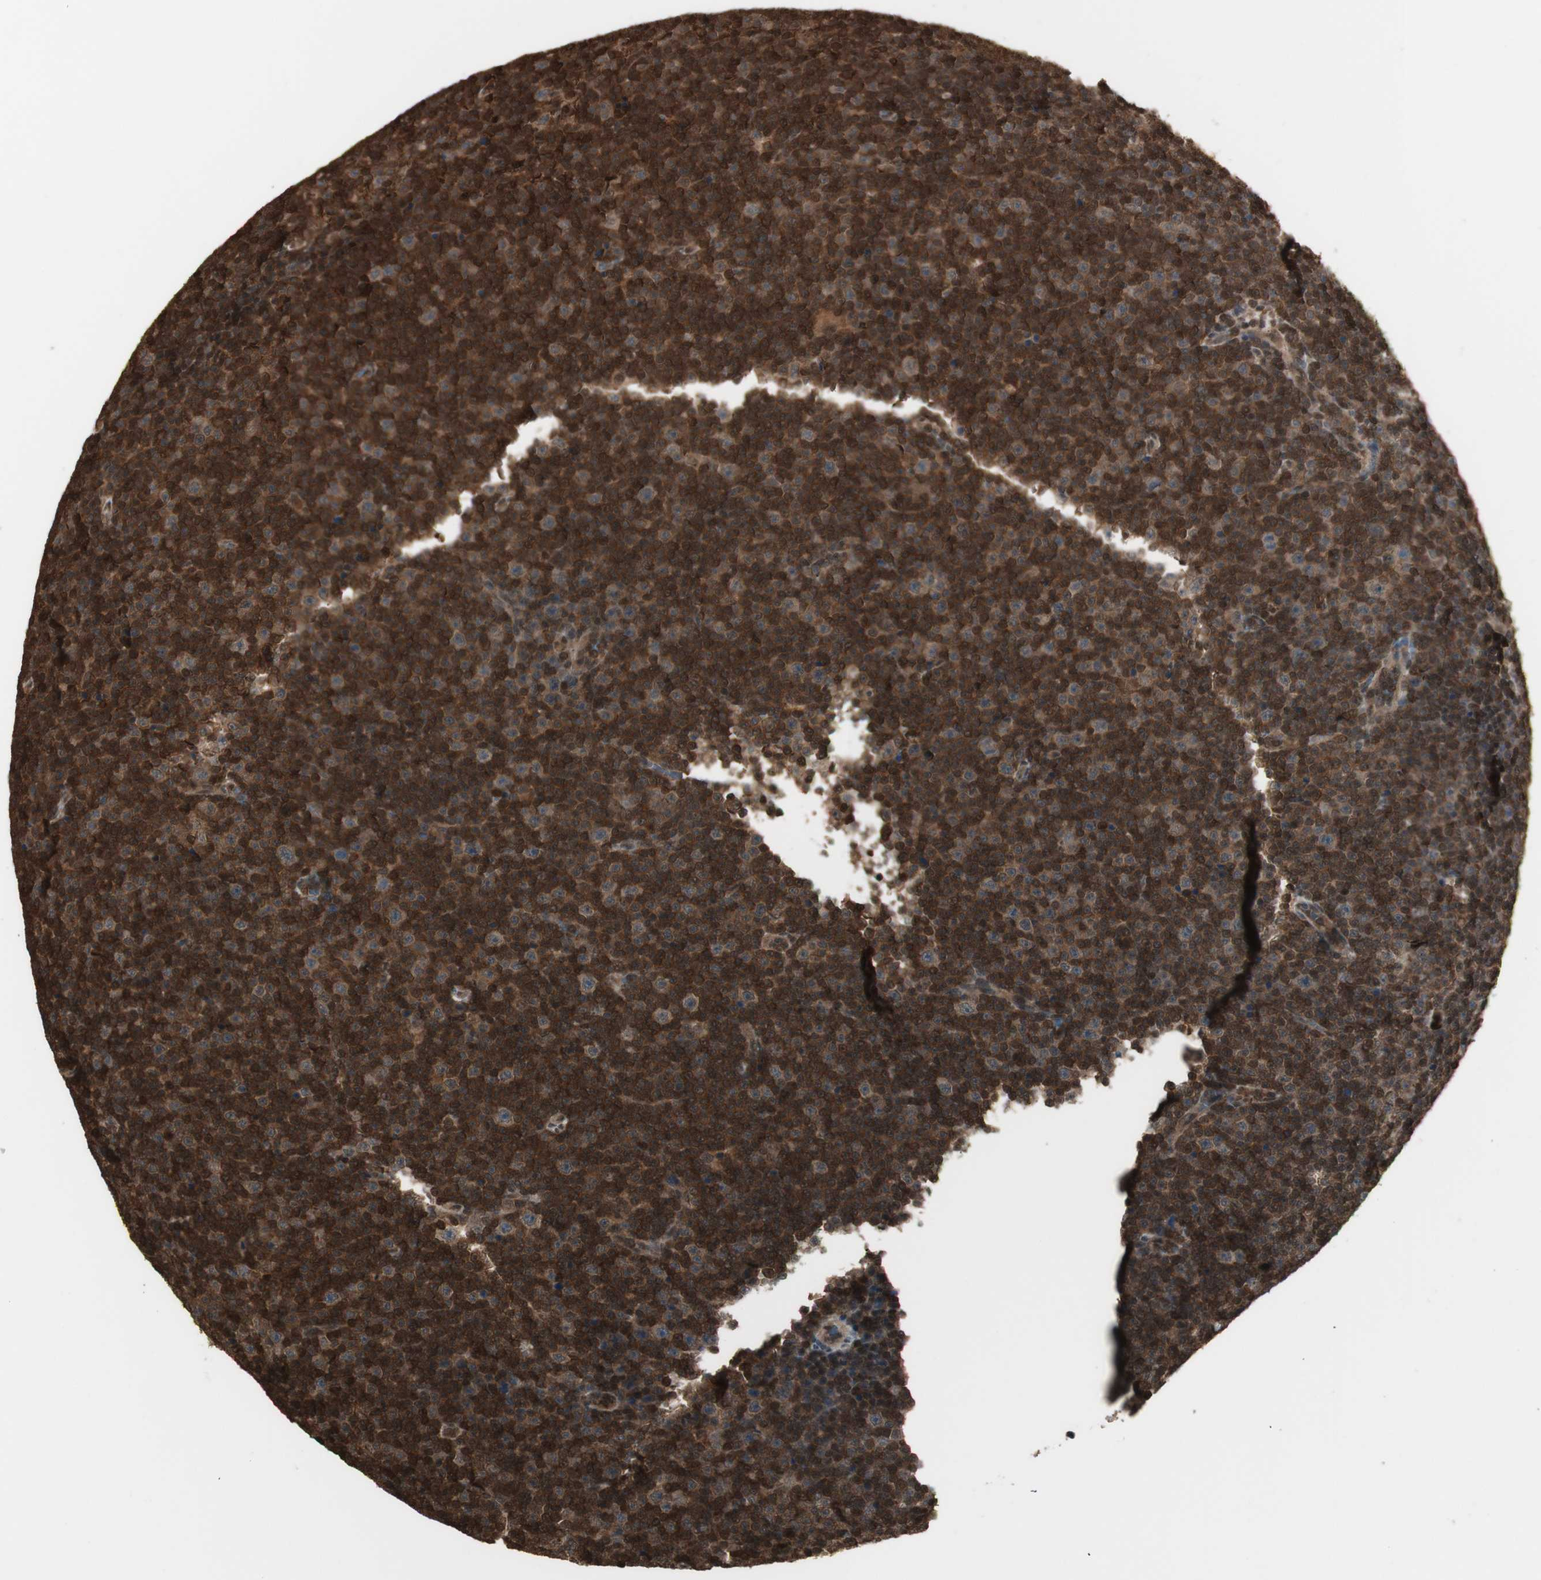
{"staining": {"intensity": "strong", "quantity": ">75%", "location": "cytoplasmic/membranous"}, "tissue": "lymphoma", "cell_type": "Tumor cells", "image_type": "cancer", "snomed": [{"axis": "morphology", "description": "Malignant lymphoma, non-Hodgkin's type, Low grade"}, {"axis": "topography", "description": "Lymph node"}], "caption": "A photomicrograph of lymphoma stained for a protein exhibits strong cytoplasmic/membranous brown staining in tumor cells.", "gene": "YWHAB", "patient": {"sex": "female", "age": 67}}